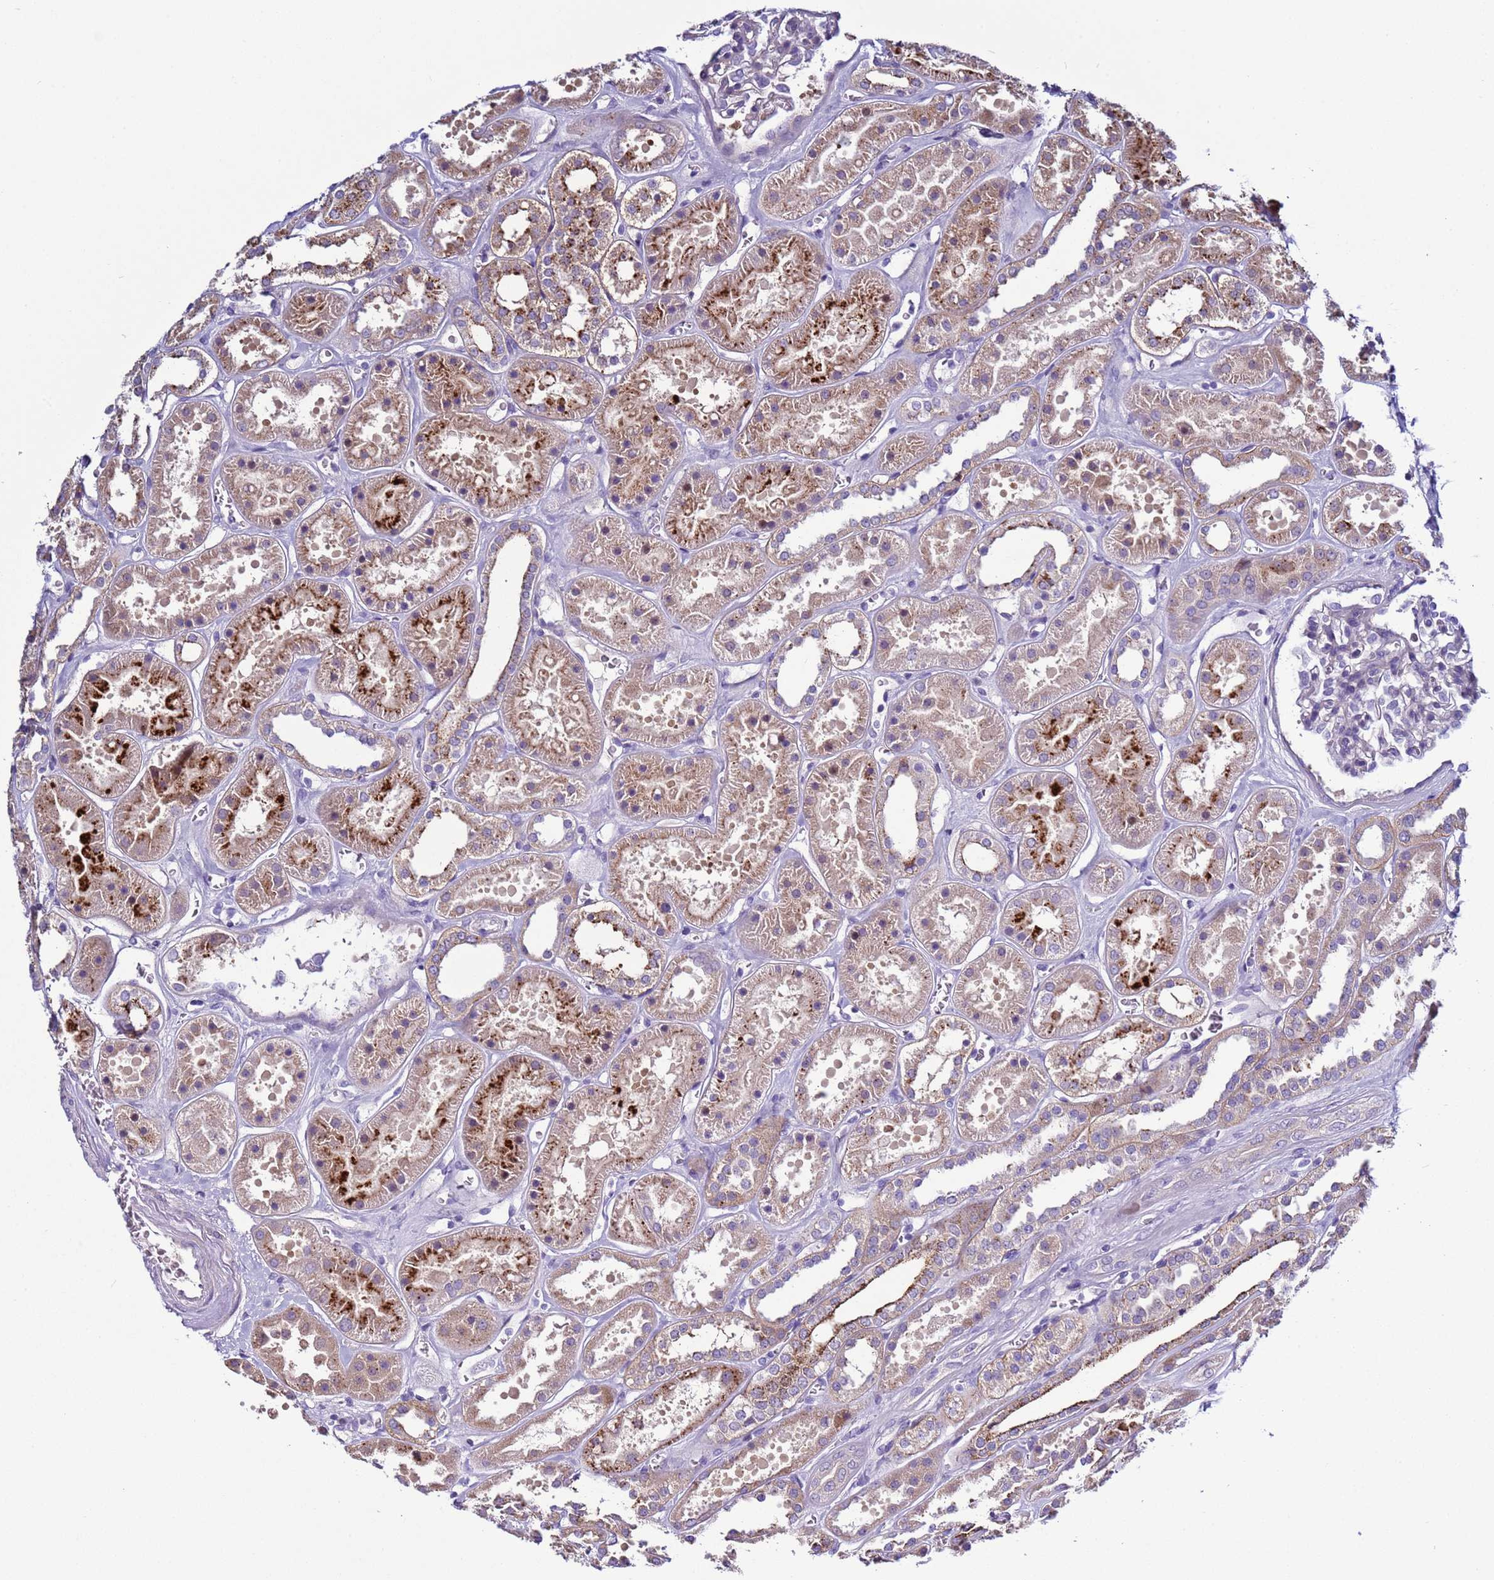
{"staining": {"intensity": "negative", "quantity": "none", "location": "none"}, "tissue": "kidney", "cell_type": "Cells in glomeruli", "image_type": "normal", "snomed": [{"axis": "morphology", "description": "Normal tissue, NOS"}, {"axis": "topography", "description": "Kidney"}], "caption": "An image of kidney stained for a protein shows no brown staining in cells in glomeruli. (Stains: DAB (3,3'-diaminobenzidine) immunohistochemistry with hematoxylin counter stain, Microscopy: brightfield microscopy at high magnification).", "gene": "NAT1", "patient": {"sex": "female", "age": 41}}